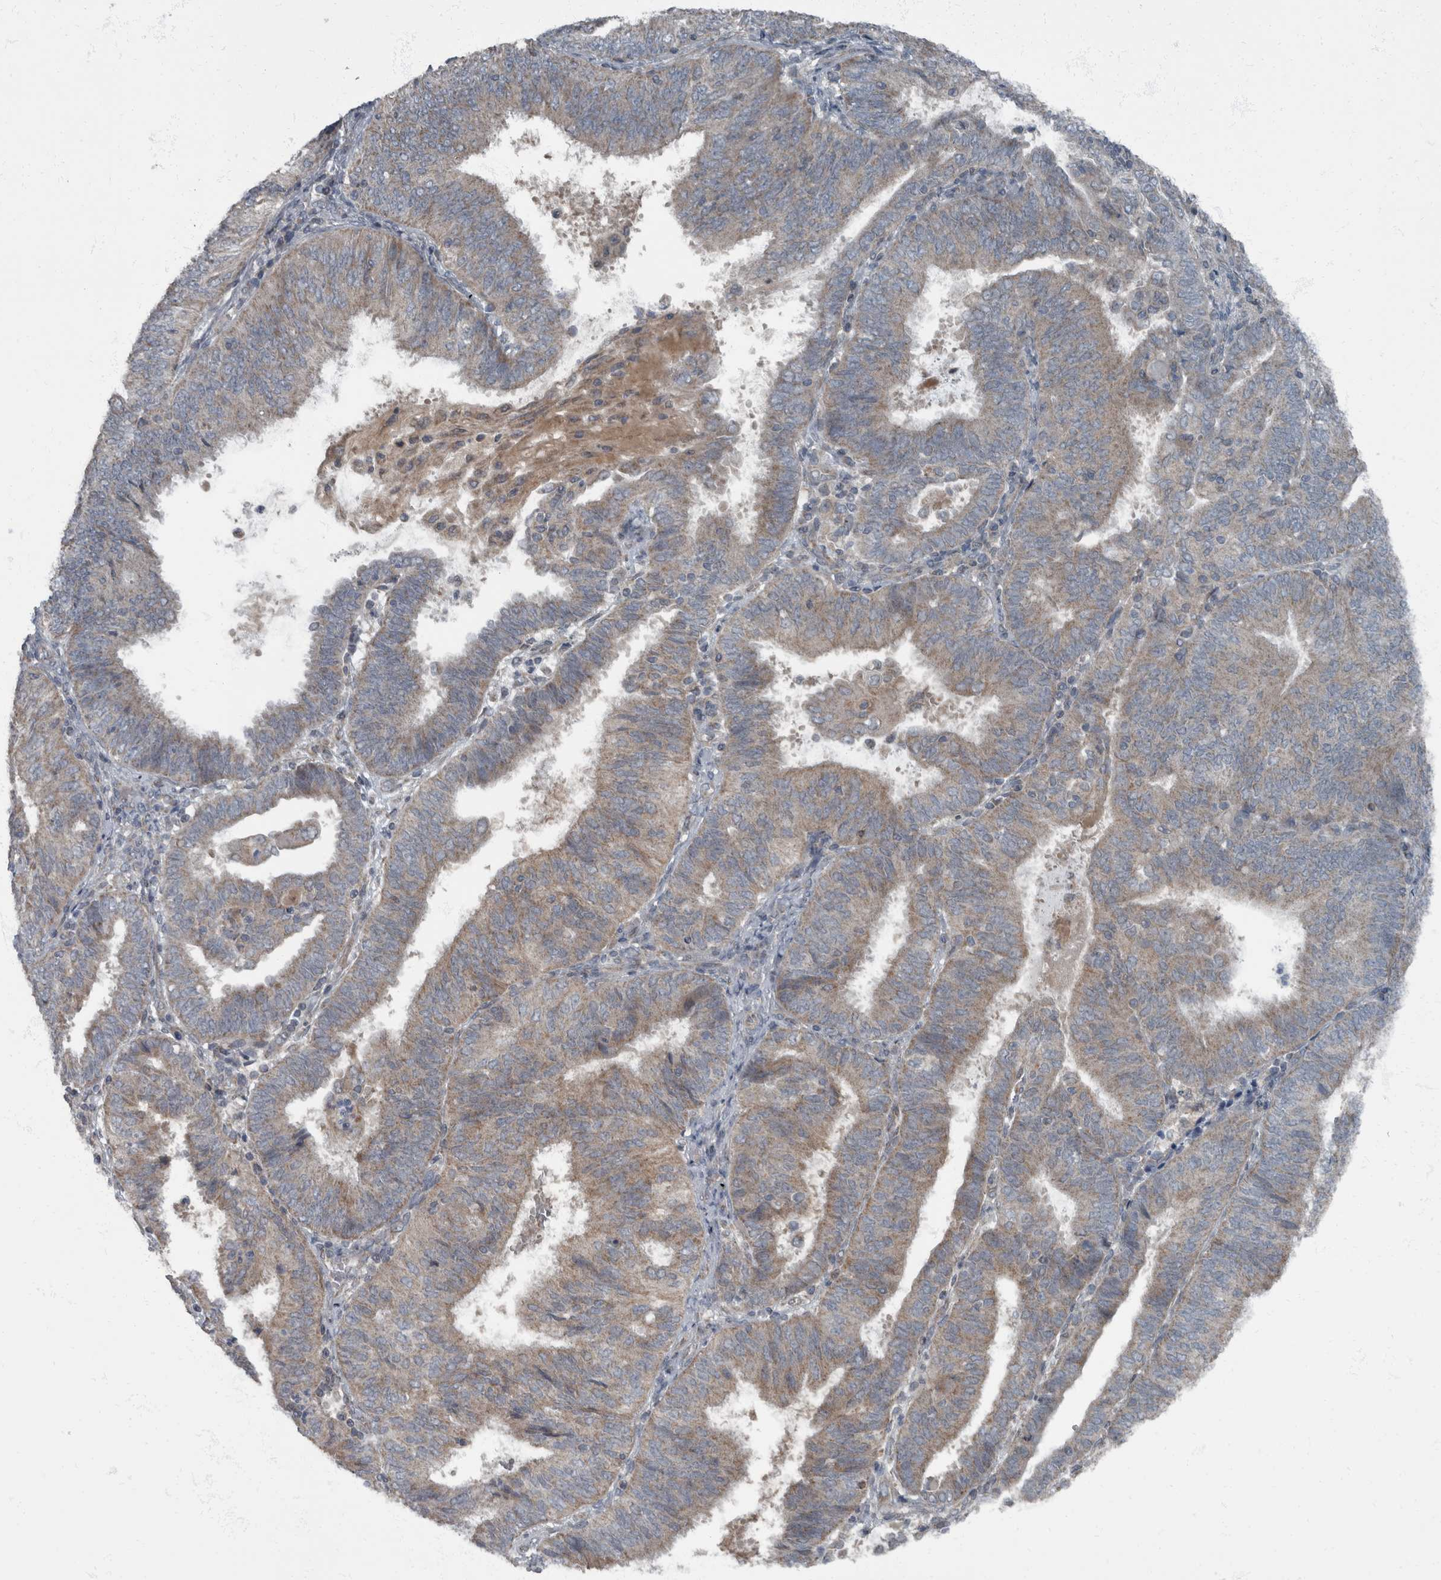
{"staining": {"intensity": "weak", "quantity": "<25%", "location": "cytoplasmic/membranous"}, "tissue": "endometrial cancer", "cell_type": "Tumor cells", "image_type": "cancer", "snomed": [{"axis": "morphology", "description": "Adenocarcinoma, NOS"}, {"axis": "topography", "description": "Endometrium"}], "caption": "Tumor cells show no significant staining in endometrial adenocarcinoma.", "gene": "RABGGTB", "patient": {"sex": "female", "age": 58}}